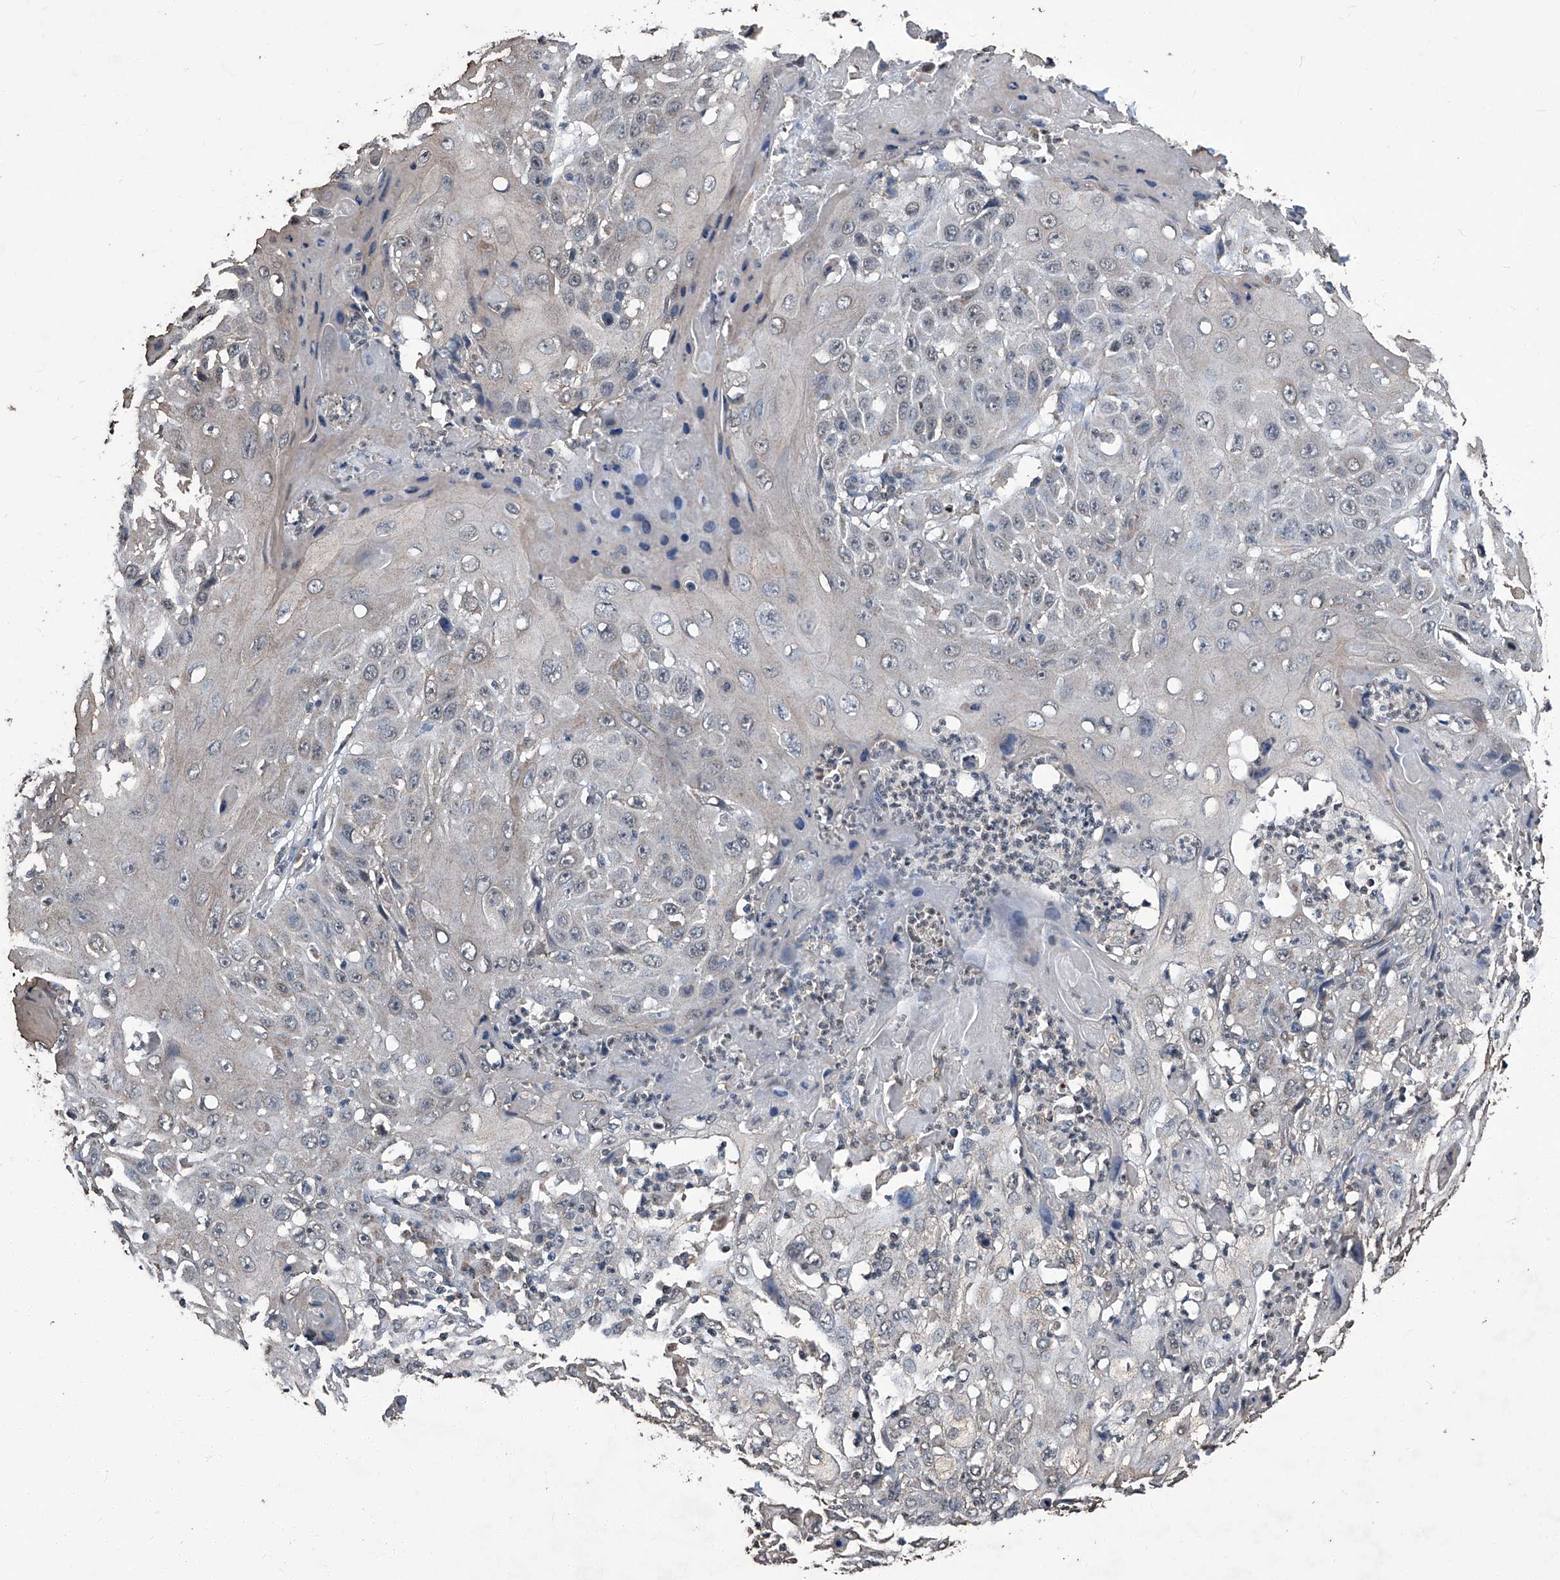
{"staining": {"intensity": "moderate", "quantity": "<25%", "location": "cytoplasmic/membranous"}, "tissue": "cervical cancer", "cell_type": "Tumor cells", "image_type": "cancer", "snomed": [{"axis": "morphology", "description": "Squamous cell carcinoma, NOS"}, {"axis": "topography", "description": "Cervix"}], "caption": "This image displays squamous cell carcinoma (cervical) stained with immunohistochemistry (IHC) to label a protein in brown. The cytoplasmic/membranous of tumor cells show moderate positivity for the protein. Nuclei are counter-stained blue.", "gene": "STARD7", "patient": {"sex": "female", "age": 39}}